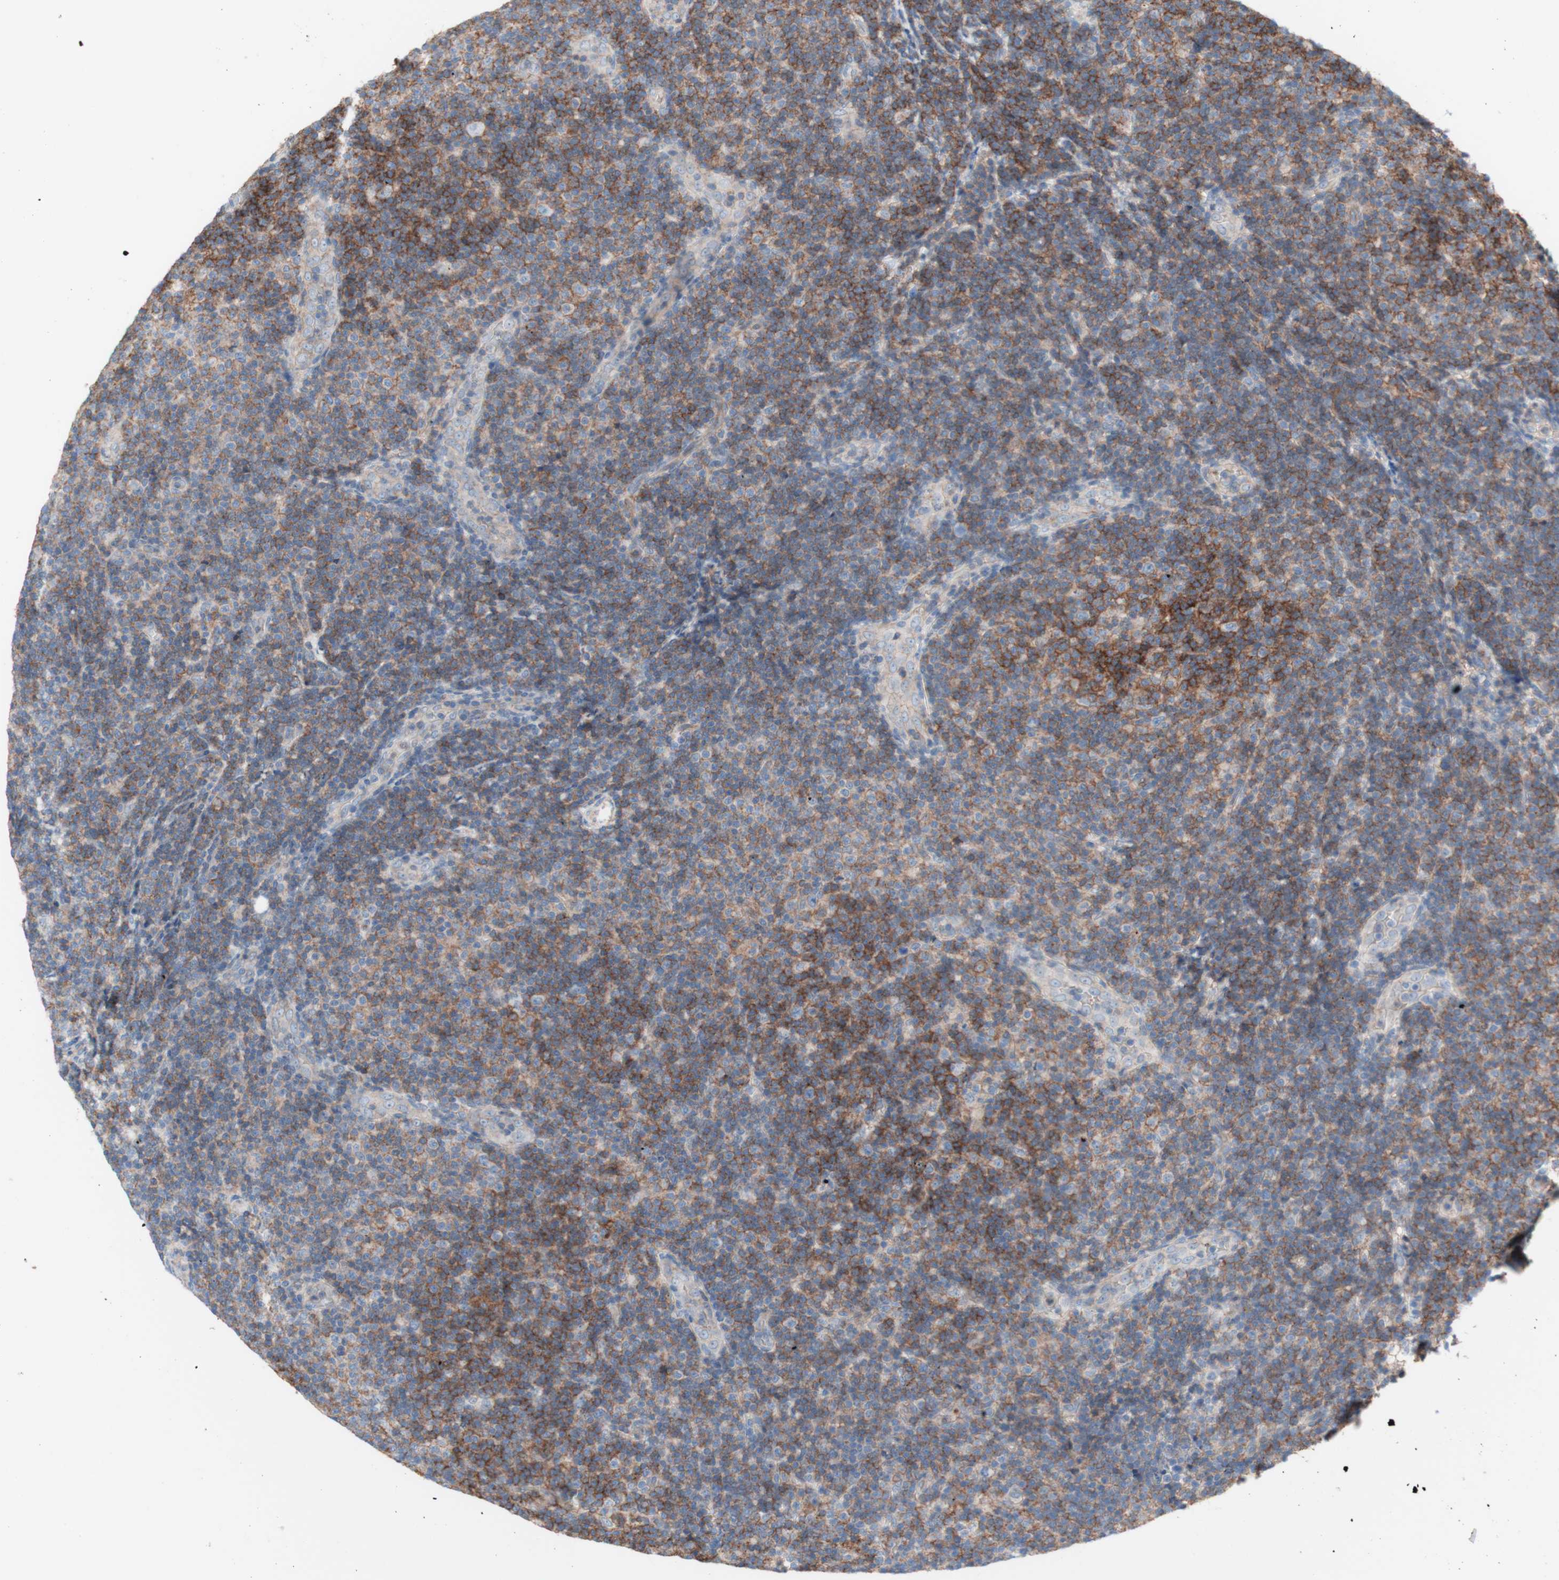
{"staining": {"intensity": "moderate", "quantity": "25%-75%", "location": "cytoplasmic/membranous"}, "tissue": "lymphoma", "cell_type": "Tumor cells", "image_type": "cancer", "snomed": [{"axis": "morphology", "description": "Malignant lymphoma, non-Hodgkin's type, Low grade"}, {"axis": "topography", "description": "Lymph node"}], "caption": "The micrograph demonstrates immunohistochemical staining of malignant lymphoma, non-Hodgkin's type (low-grade). There is moderate cytoplasmic/membranous positivity is identified in approximately 25%-75% of tumor cells. Using DAB (brown) and hematoxylin (blue) stains, captured at high magnification using brightfield microscopy.", "gene": "CD46", "patient": {"sex": "male", "age": 83}}